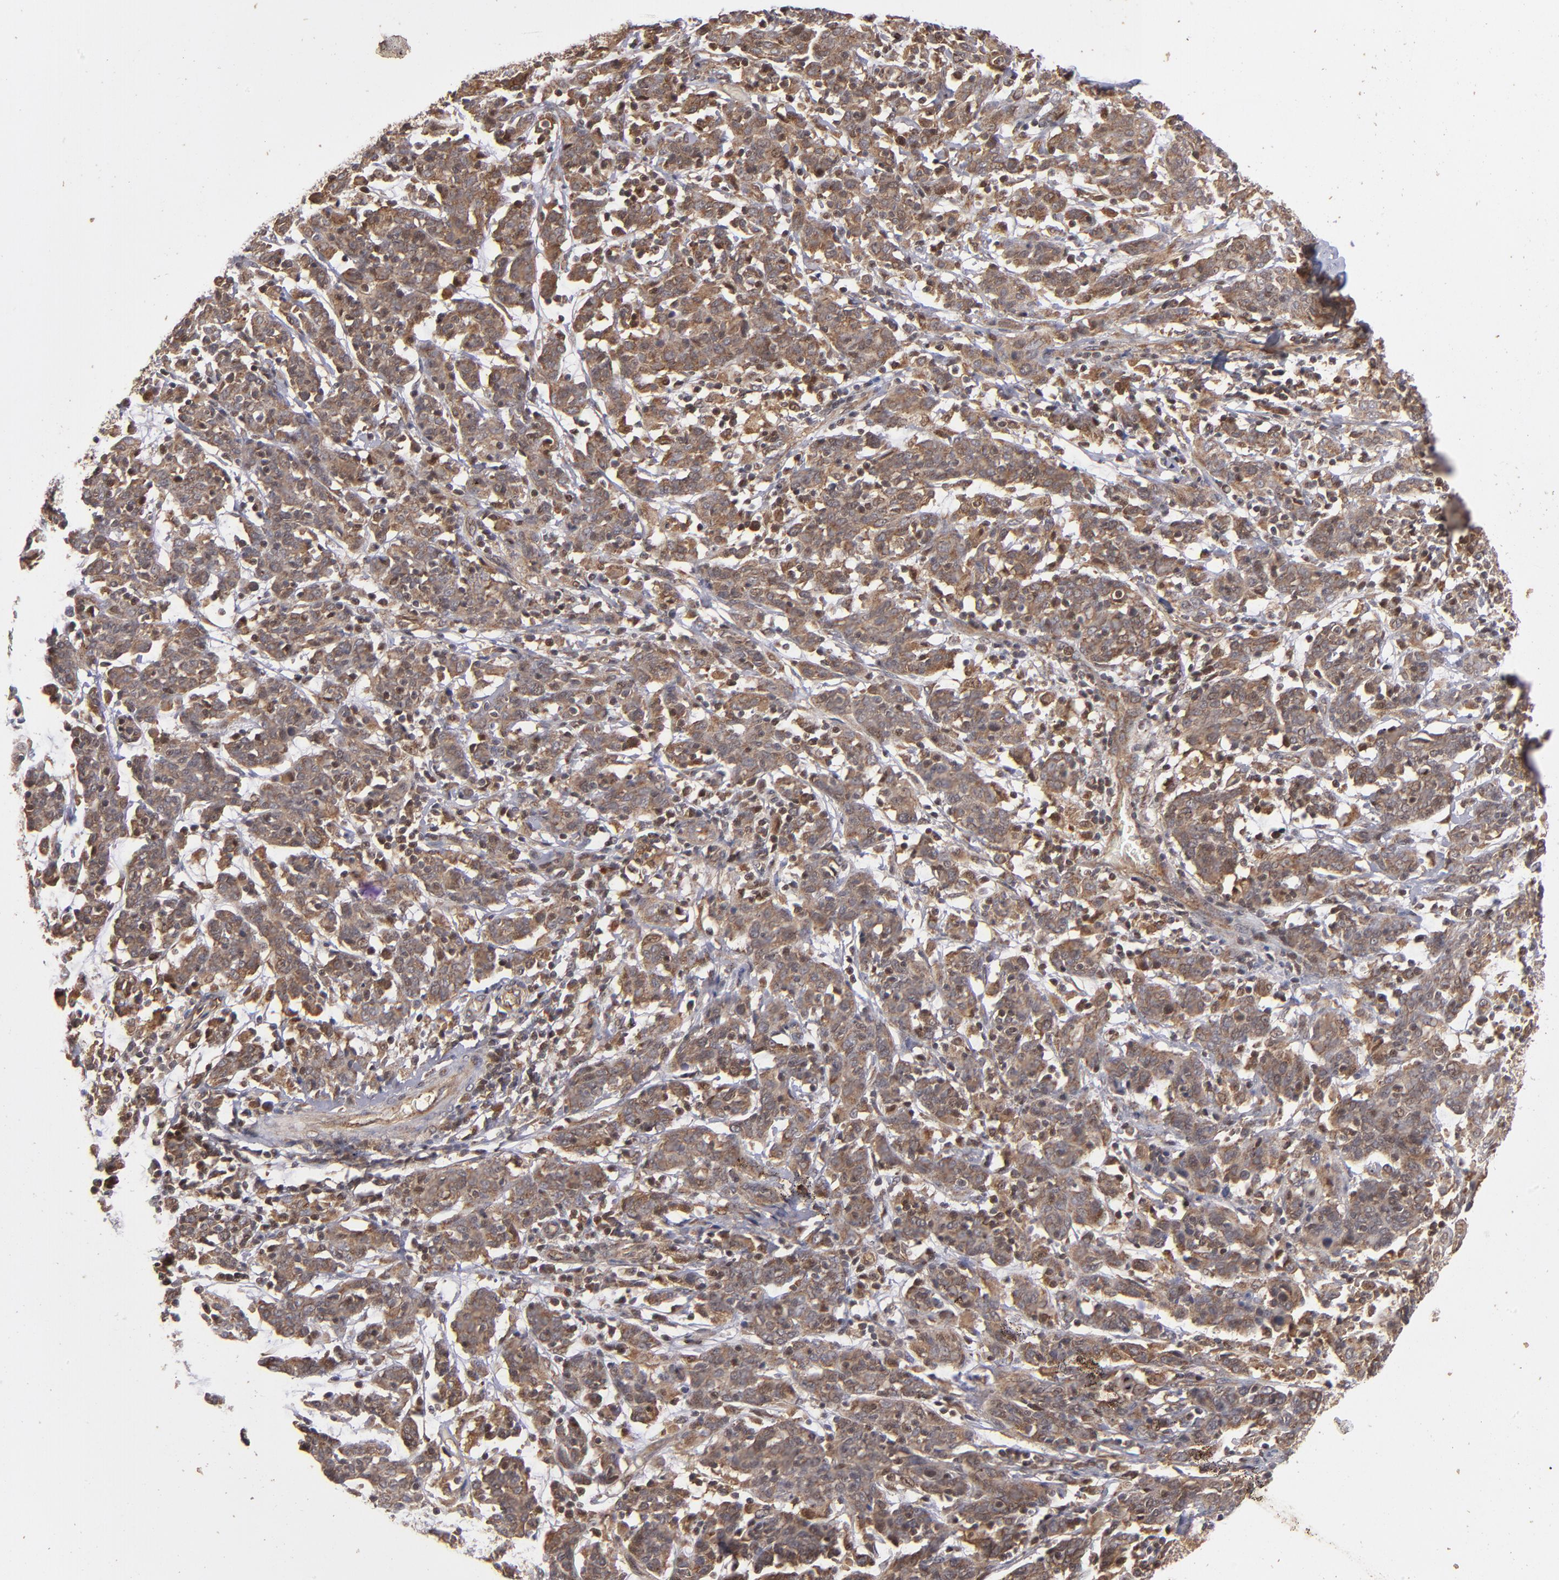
{"staining": {"intensity": "moderate", "quantity": ">75%", "location": "cytoplasmic/membranous"}, "tissue": "cervical cancer", "cell_type": "Tumor cells", "image_type": "cancer", "snomed": [{"axis": "morphology", "description": "Normal tissue, NOS"}, {"axis": "morphology", "description": "Squamous cell carcinoma, NOS"}, {"axis": "topography", "description": "Cervix"}], "caption": "Immunohistochemistry (IHC) histopathology image of cervical cancer (squamous cell carcinoma) stained for a protein (brown), which reveals medium levels of moderate cytoplasmic/membranous positivity in about >75% of tumor cells.", "gene": "BDKRB1", "patient": {"sex": "female", "age": 67}}